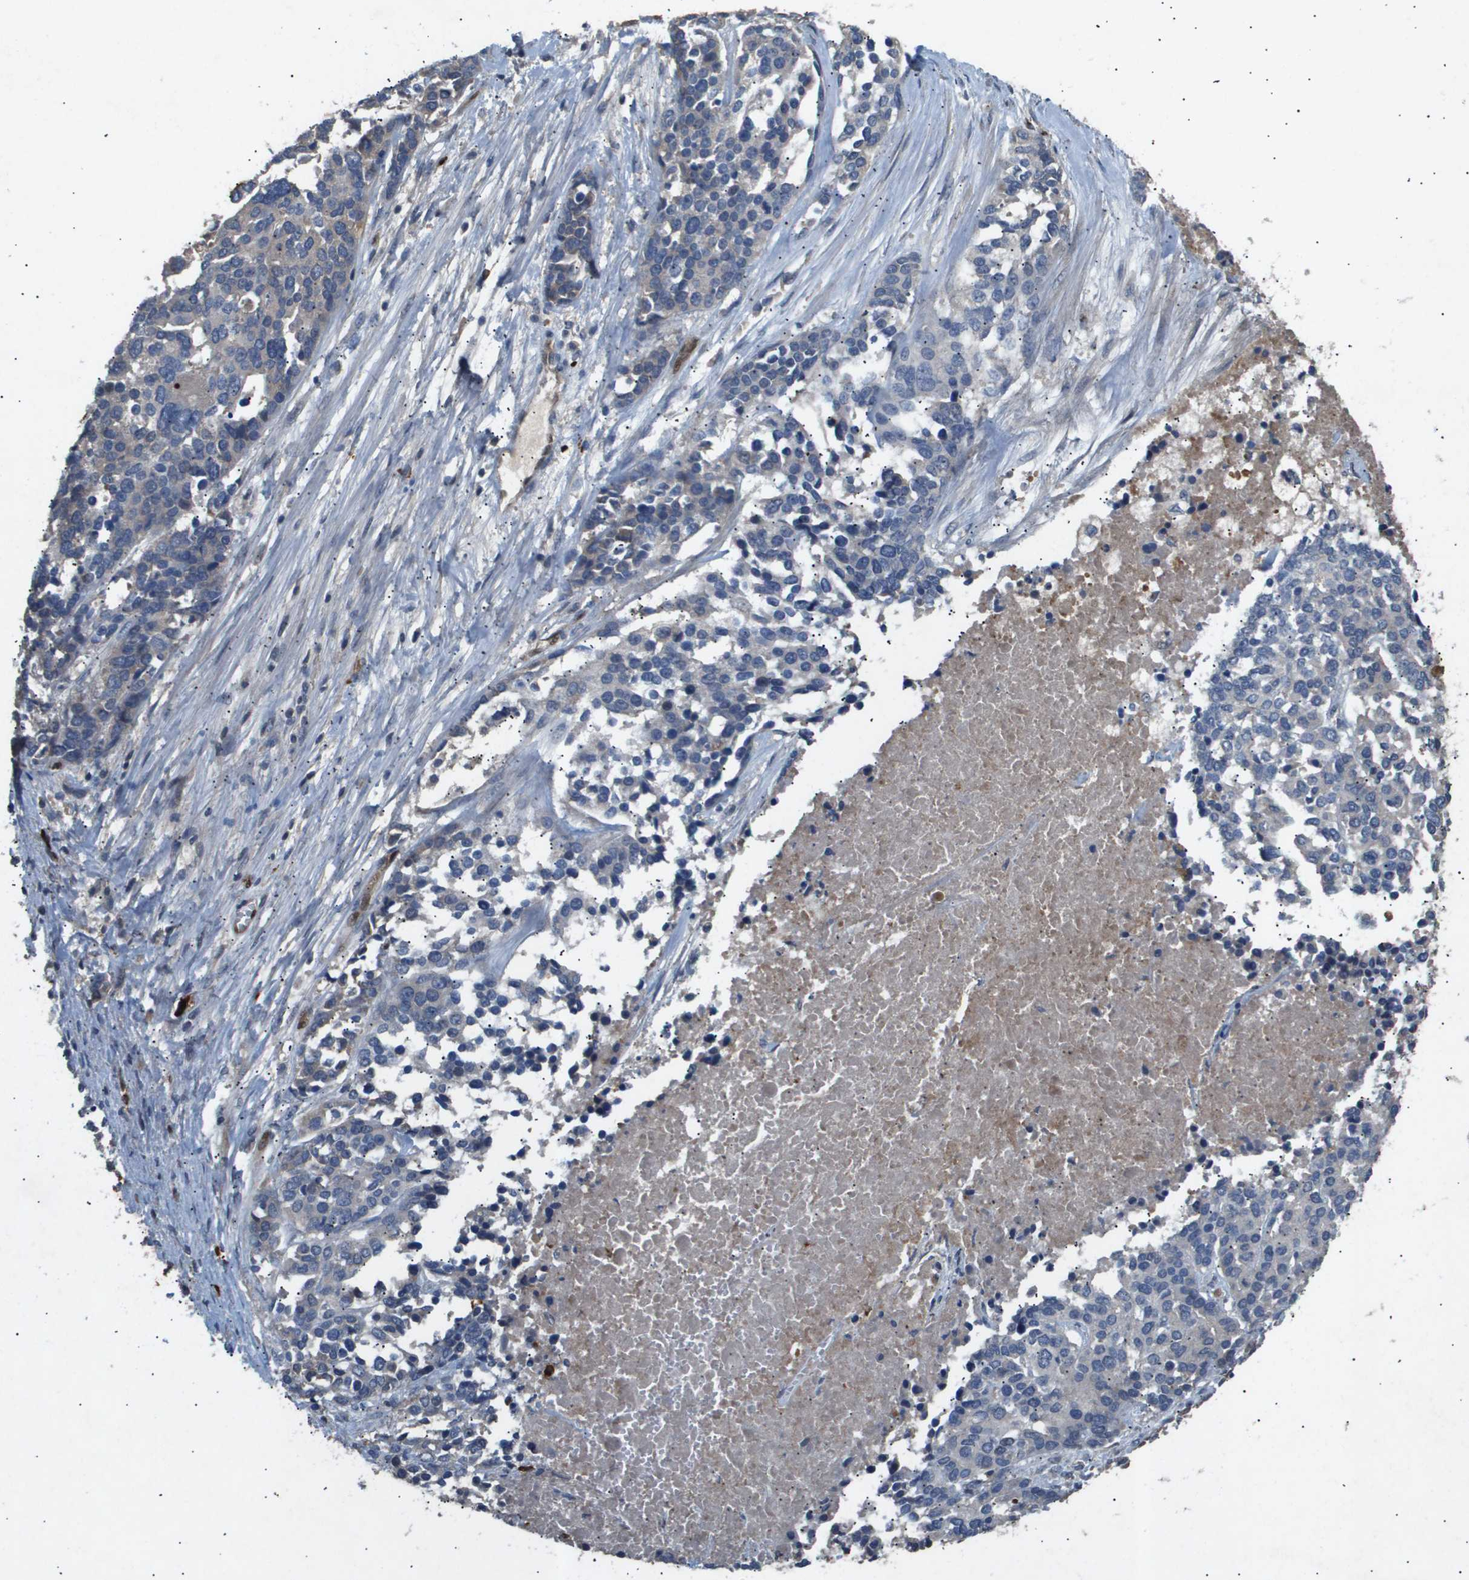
{"staining": {"intensity": "negative", "quantity": "none", "location": "none"}, "tissue": "ovarian cancer", "cell_type": "Tumor cells", "image_type": "cancer", "snomed": [{"axis": "morphology", "description": "Cystadenocarcinoma, serous, NOS"}, {"axis": "topography", "description": "Ovary"}], "caption": "IHC of serous cystadenocarcinoma (ovarian) shows no positivity in tumor cells. (DAB immunohistochemistry, high magnification).", "gene": "ERG", "patient": {"sex": "female", "age": 44}}